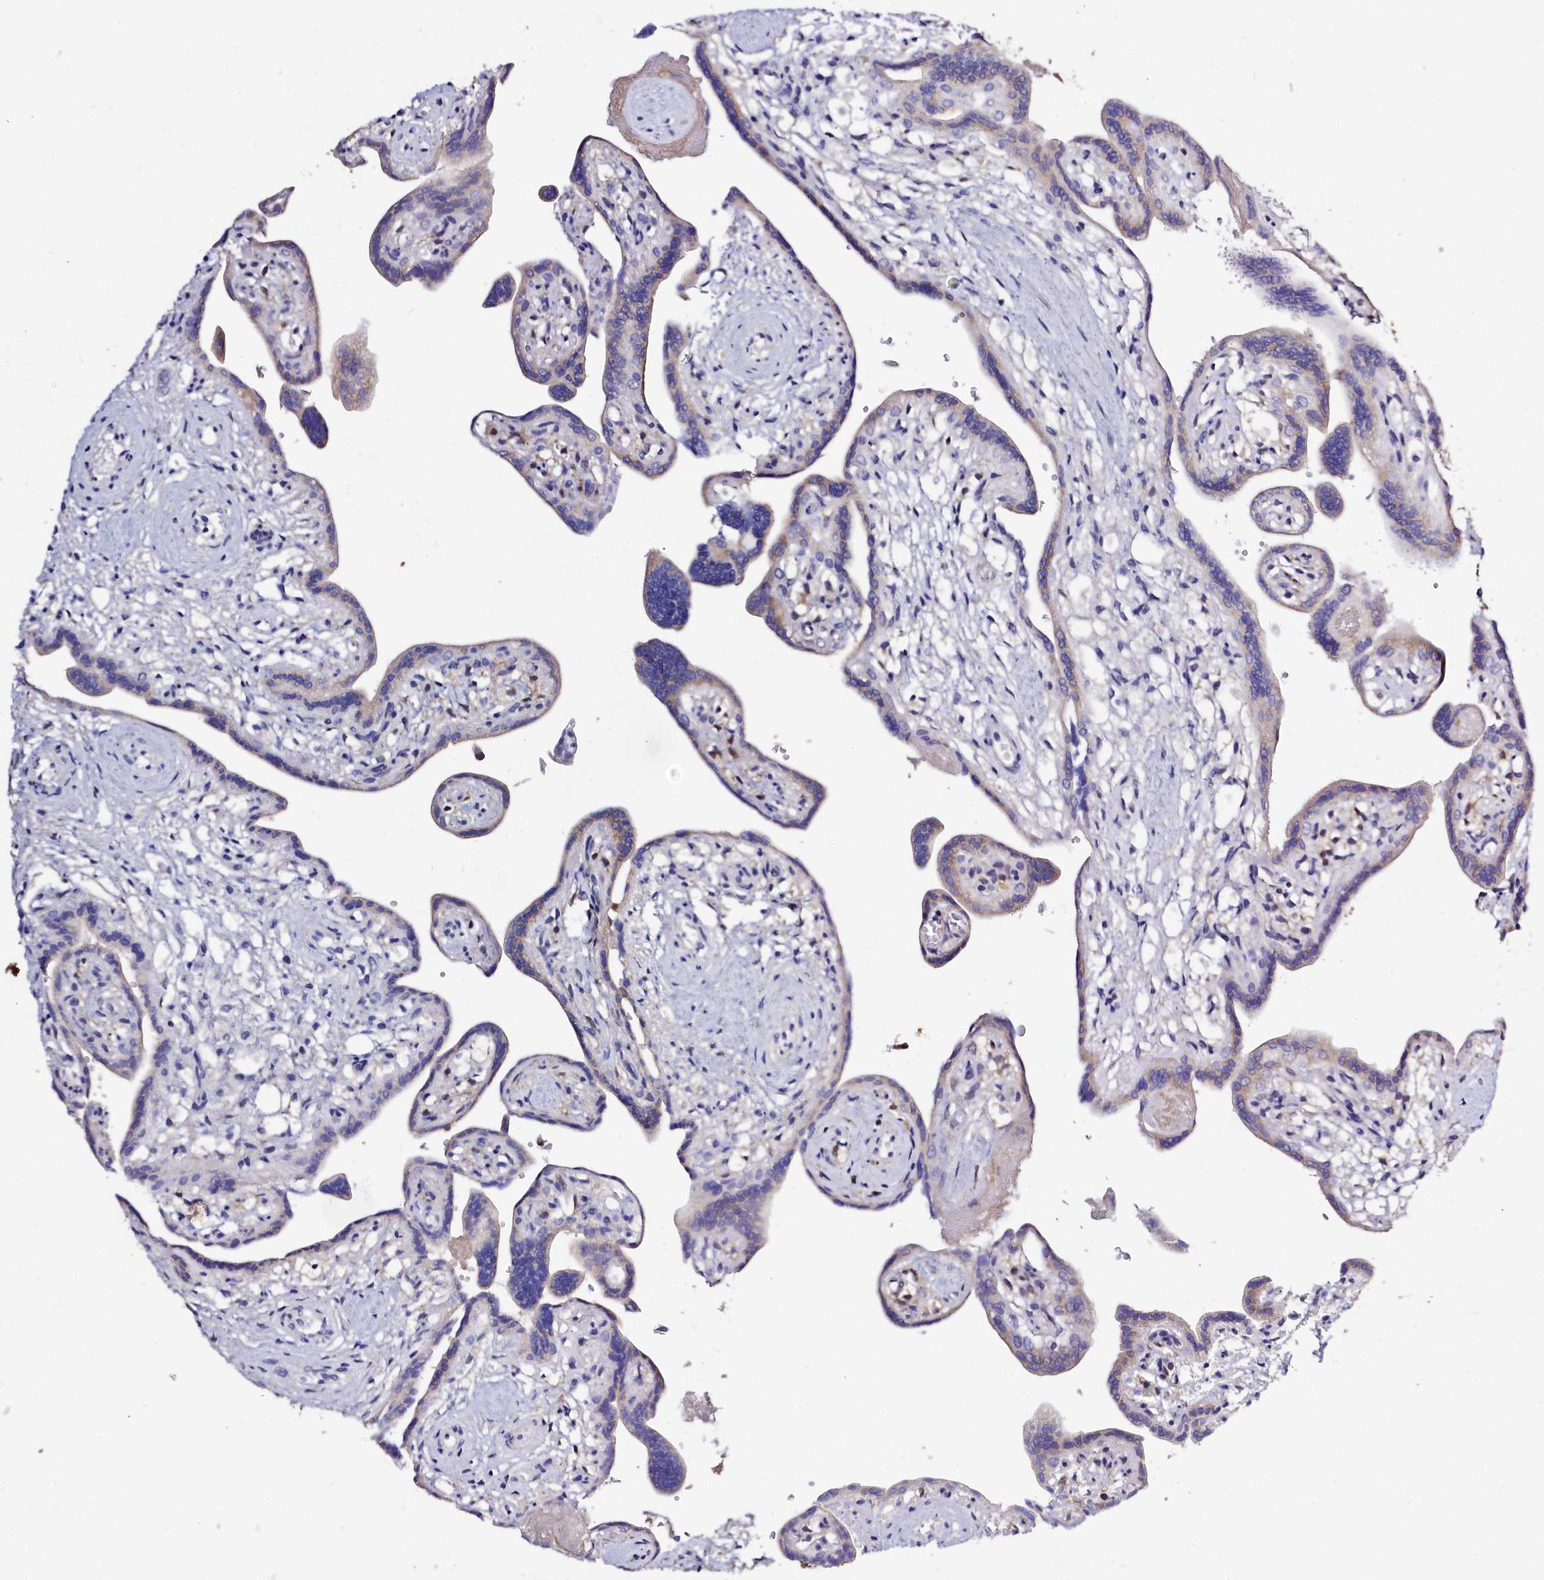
{"staining": {"intensity": "moderate", "quantity": "25%-75%", "location": "cytoplasmic/membranous"}, "tissue": "placenta", "cell_type": "Trophoblastic cells", "image_type": "normal", "snomed": [{"axis": "morphology", "description": "Normal tissue, NOS"}, {"axis": "topography", "description": "Placenta"}], "caption": "An image showing moderate cytoplasmic/membranous staining in about 25%-75% of trophoblastic cells in unremarkable placenta, as visualized by brown immunohistochemical staining.", "gene": "SEC24C", "patient": {"sex": "female", "age": 37}}